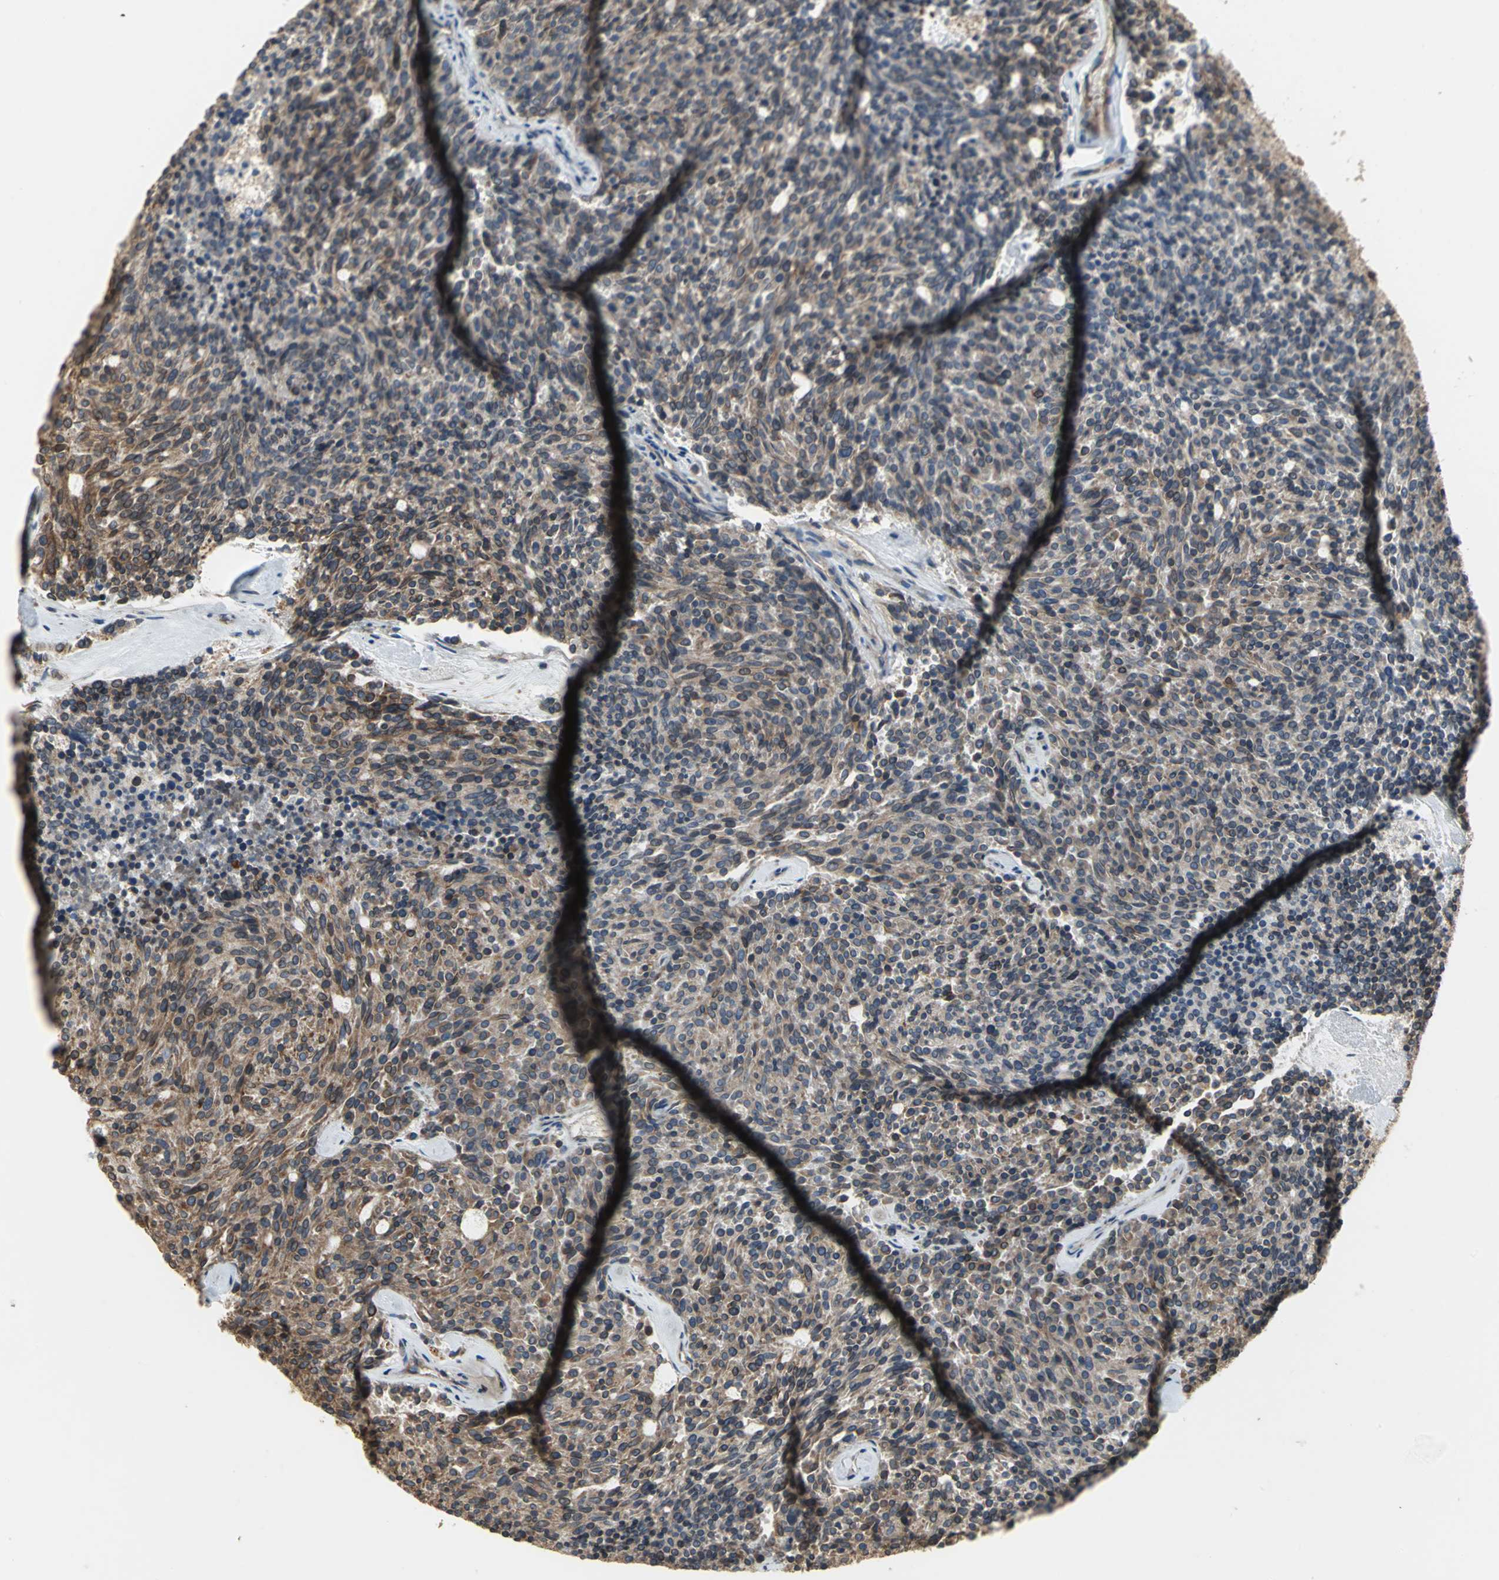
{"staining": {"intensity": "moderate", "quantity": ">75%", "location": "cytoplasmic/membranous"}, "tissue": "carcinoid", "cell_type": "Tumor cells", "image_type": "cancer", "snomed": [{"axis": "morphology", "description": "Carcinoid, malignant, NOS"}, {"axis": "topography", "description": "Pancreas"}], "caption": "An immunohistochemistry (IHC) image of neoplastic tissue is shown. Protein staining in brown labels moderate cytoplasmic/membranous positivity in carcinoid within tumor cells. (DAB IHC with brightfield microscopy, high magnification).", "gene": "SYVN1", "patient": {"sex": "female", "age": 54}}